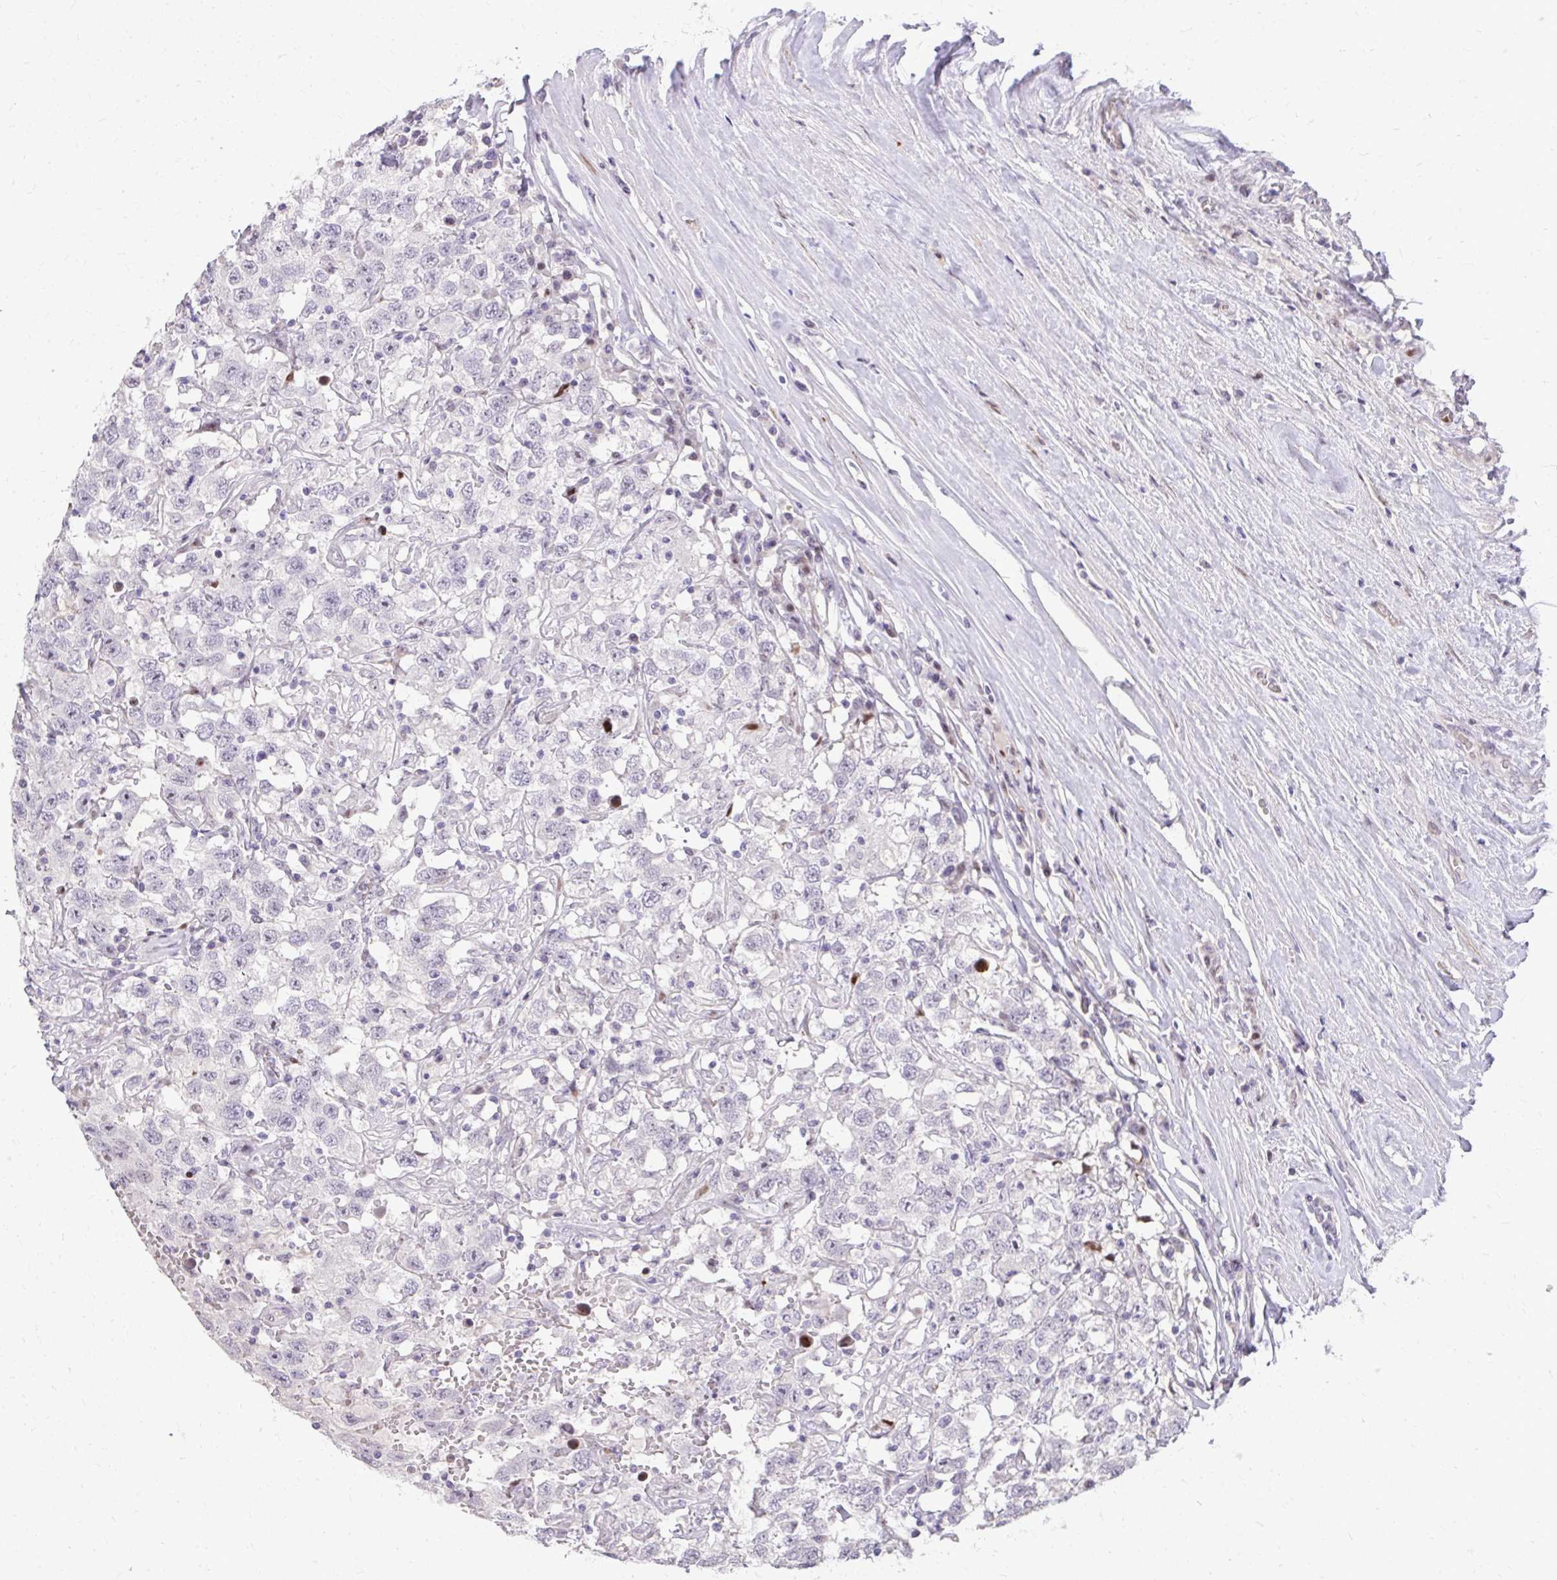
{"staining": {"intensity": "negative", "quantity": "none", "location": "none"}, "tissue": "testis cancer", "cell_type": "Tumor cells", "image_type": "cancer", "snomed": [{"axis": "morphology", "description": "Seminoma, NOS"}, {"axis": "topography", "description": "Testis"}], "caption": "A micrograph of human testis seminoma is negative for staining in tumor cells.", "gene": "DLX4", "patient": {"sex": "male", "age": 41}}